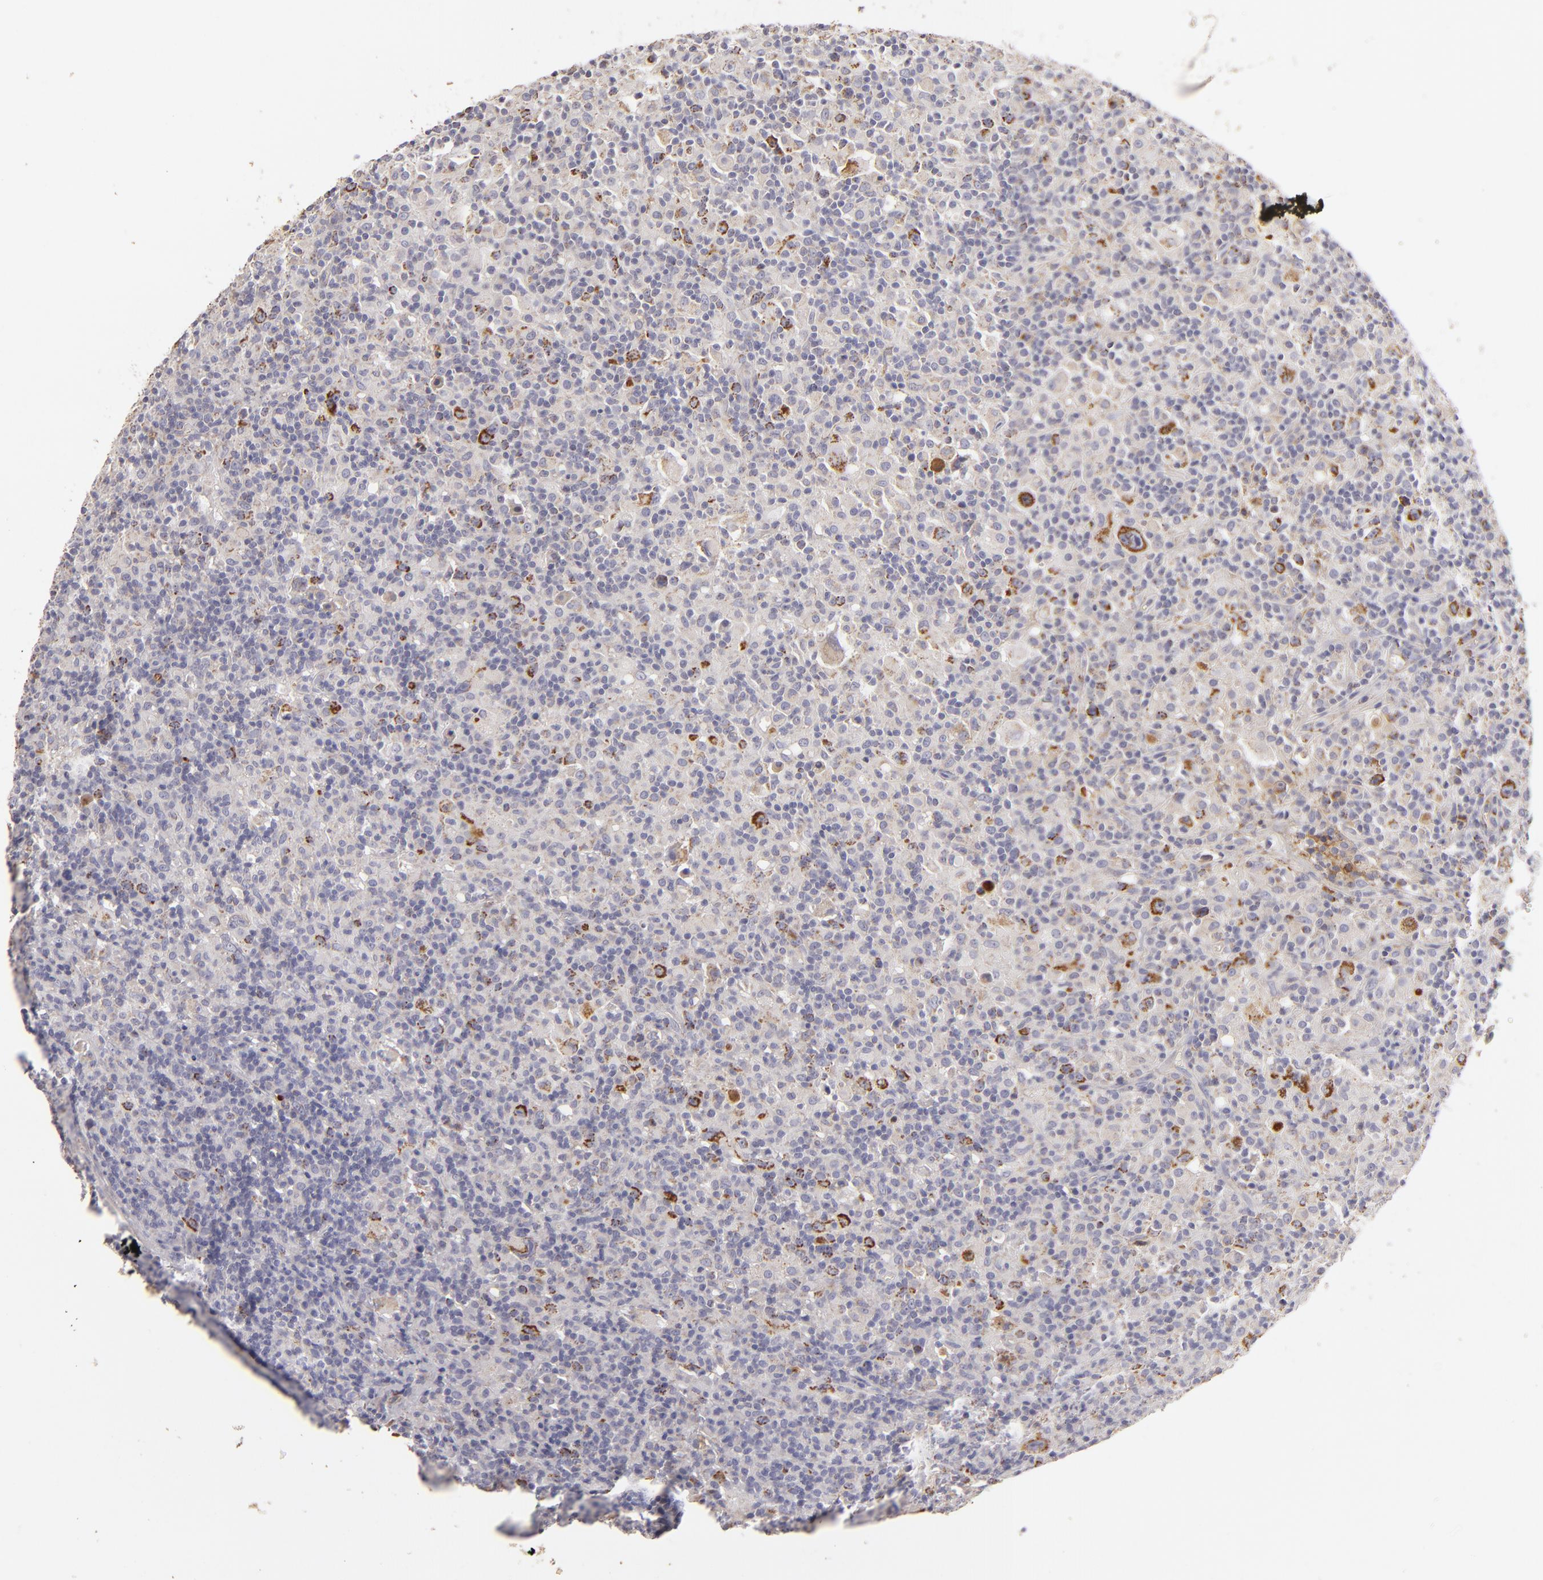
{"staining": {"intensity": "moderate", "quantity": "<25%", "location": "cytoplasmic/membranous"}, "tissue": "lymphoma", "cell_type": "Tumor cells", "image_type": "cancer", "snomed": [{"axis": "morphology", "description": "Hodgkin's disease, NOS"}, {"axis": "topography", "description": "Lymph node"}], "caption": "Protein expression analysis of lymphoma demonstrates moderate cytoplasmic/membranous expression in approximately <25% of tumor cells.", "gene": "CFB", "patient": {"sex": "male", "age": 46}}